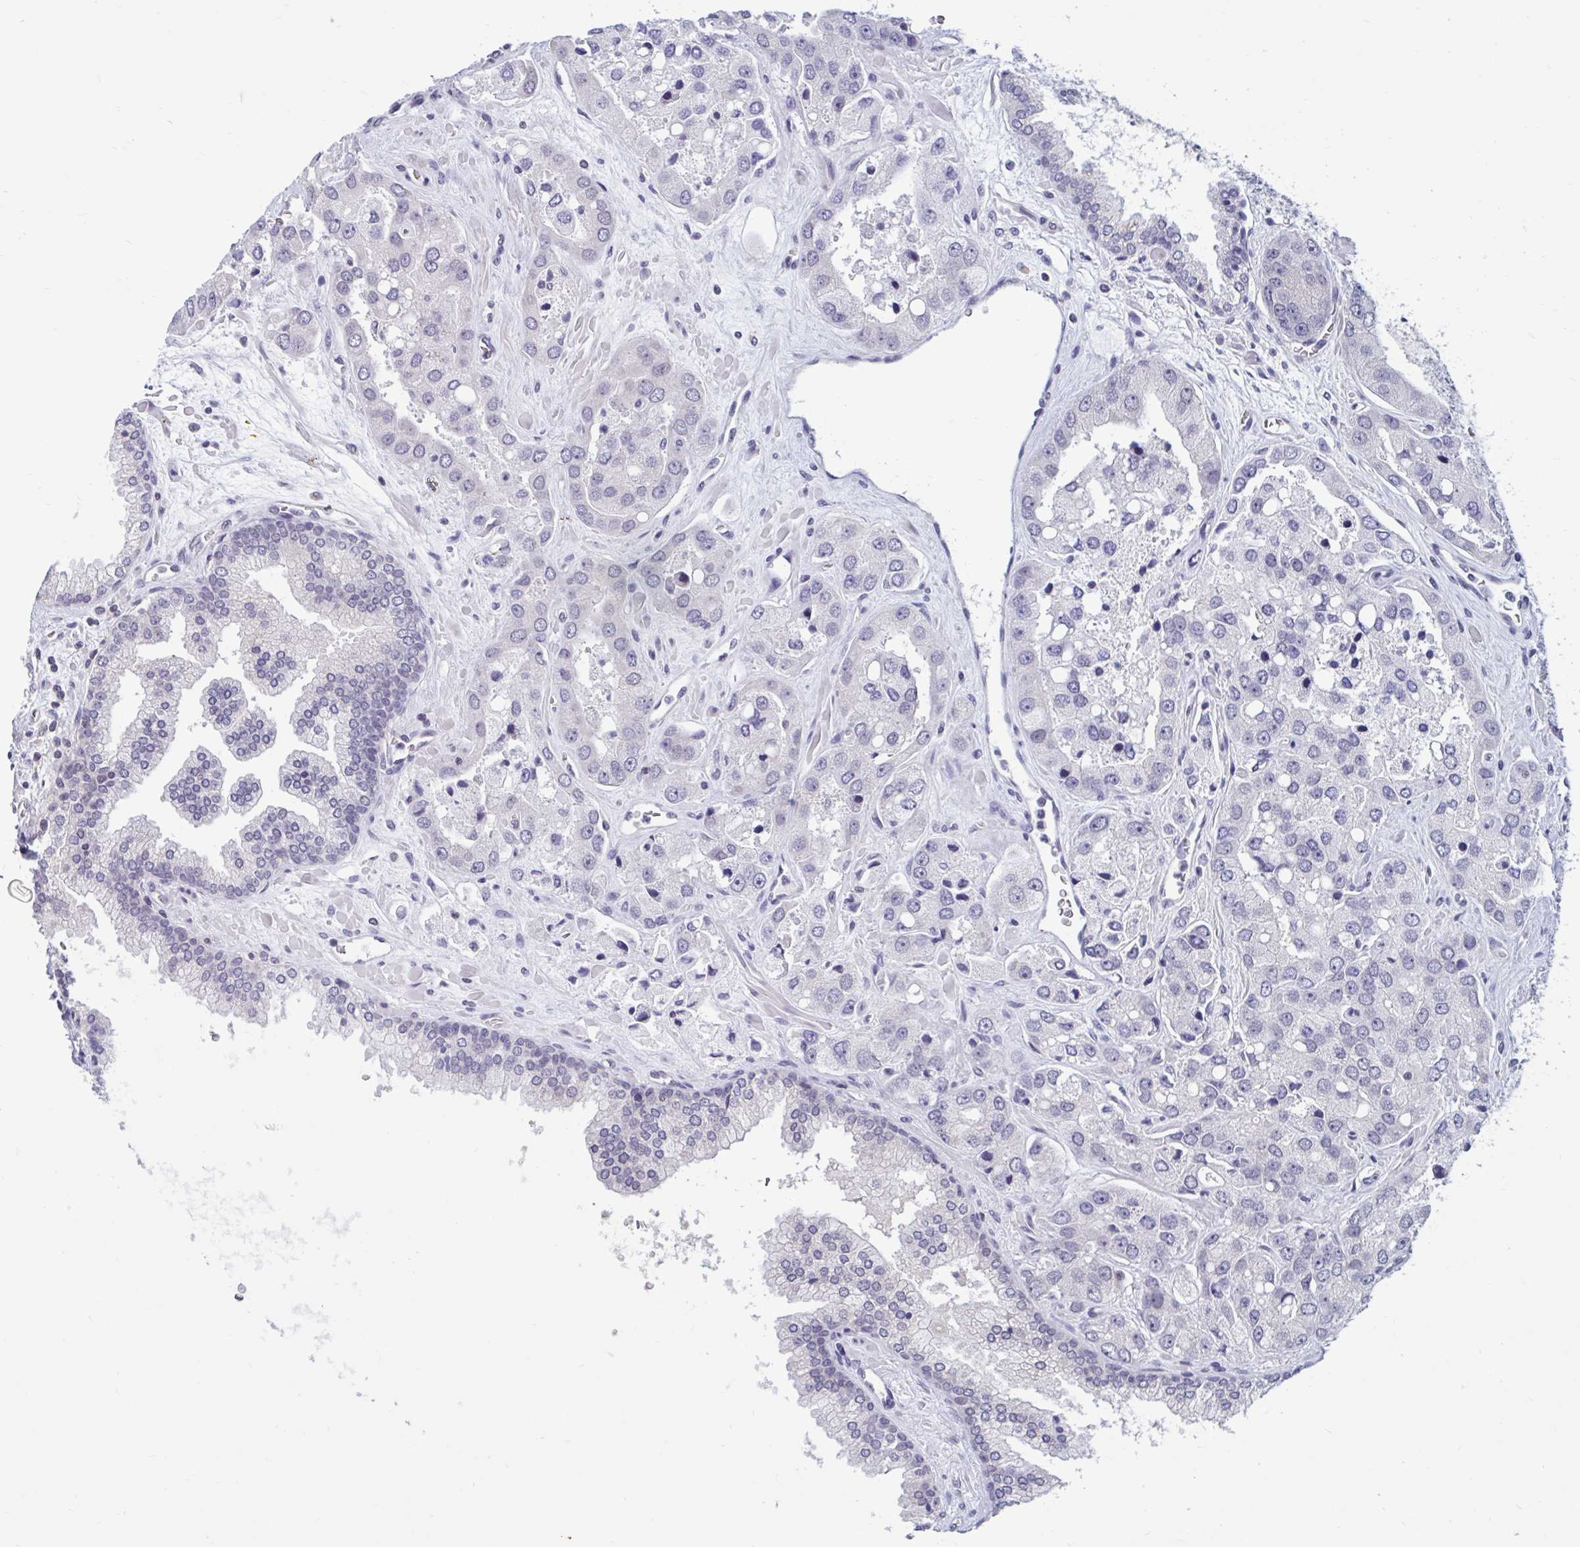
{"staining": {"intensity": "negative", "quantity": "none", "location": "none"}, "tissue": "prostate cancer", "cell_type": "Tumor cells", "image_type": "cancer", "snomed": [{"axis": "morphology", "description": "Normal tissue, NOS"}, {"axis": "morphology", "description": "Adenocarcinoma, High grade"}, {"axis": "topography", "description": "Prostate"}, {"axis": "topography", "description": "Peripheral nerve tissue"}], "caption": "IHC image of neoplastic tissue: prostate cancer stained with DAB demonstrates no significant protein positivity in tumor cells.", "gene": "ARPP19", "patient": {"sex": "male", "age": 68}}